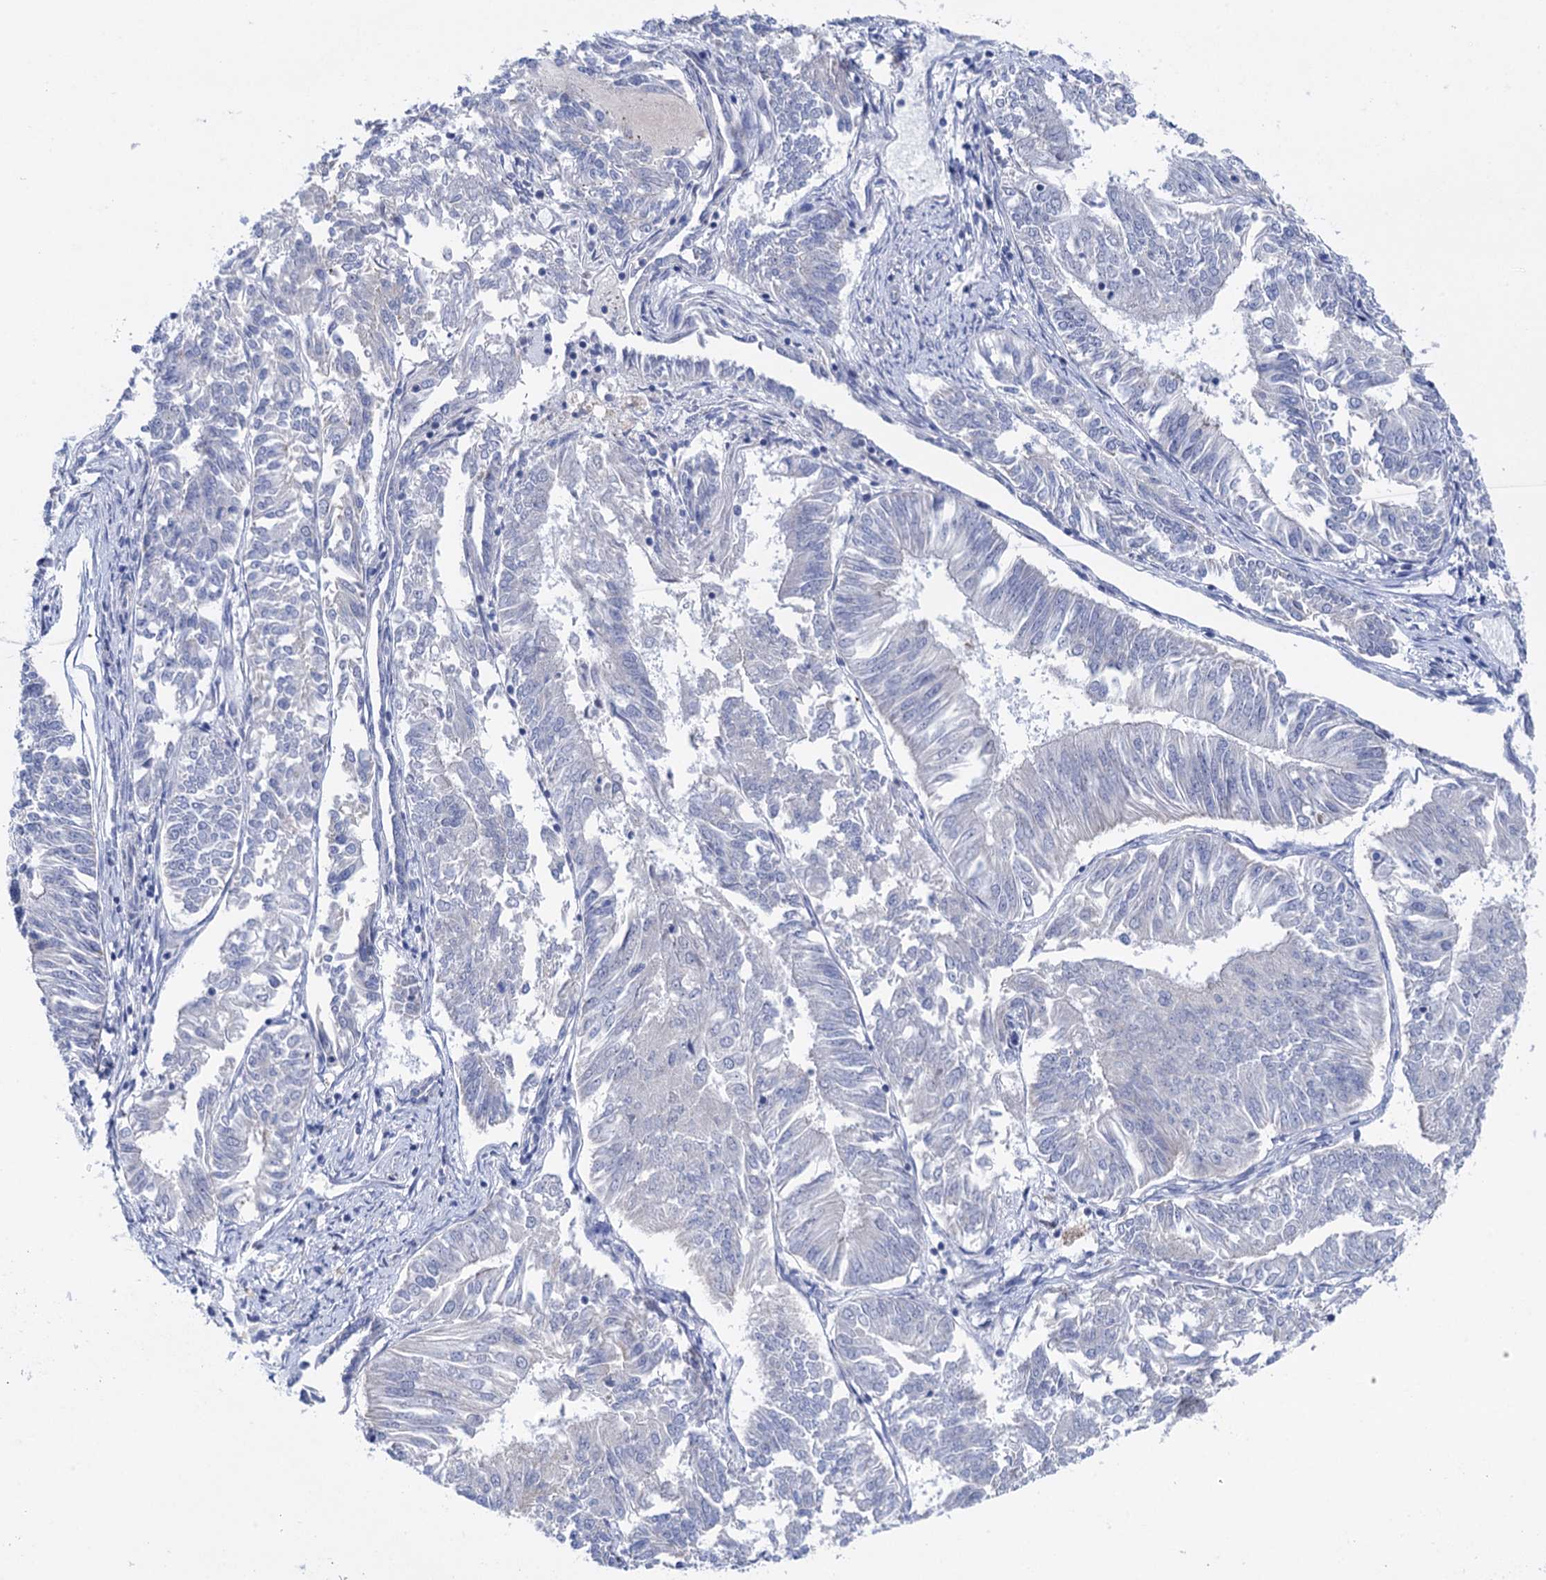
{"staining": {"intensity": "negative", "quantity": "none", "location": "none"}, "tissue": "endometrial cancer", "cell_type": "Tumor cells", "image_type": "cancer", "snomed": [{"axis": "morphology", "description": "Adenocarcinoma, NOS"}, {"axis": "topography", "description": "Endometrium"}], "caption": "Immunohistochemical staining of human adenocarcinoma (endometrial) exhibits no significant staining in tumor cells.", "gene": "SUCLA2", "patient": {"sex": "female", "age": 58}}